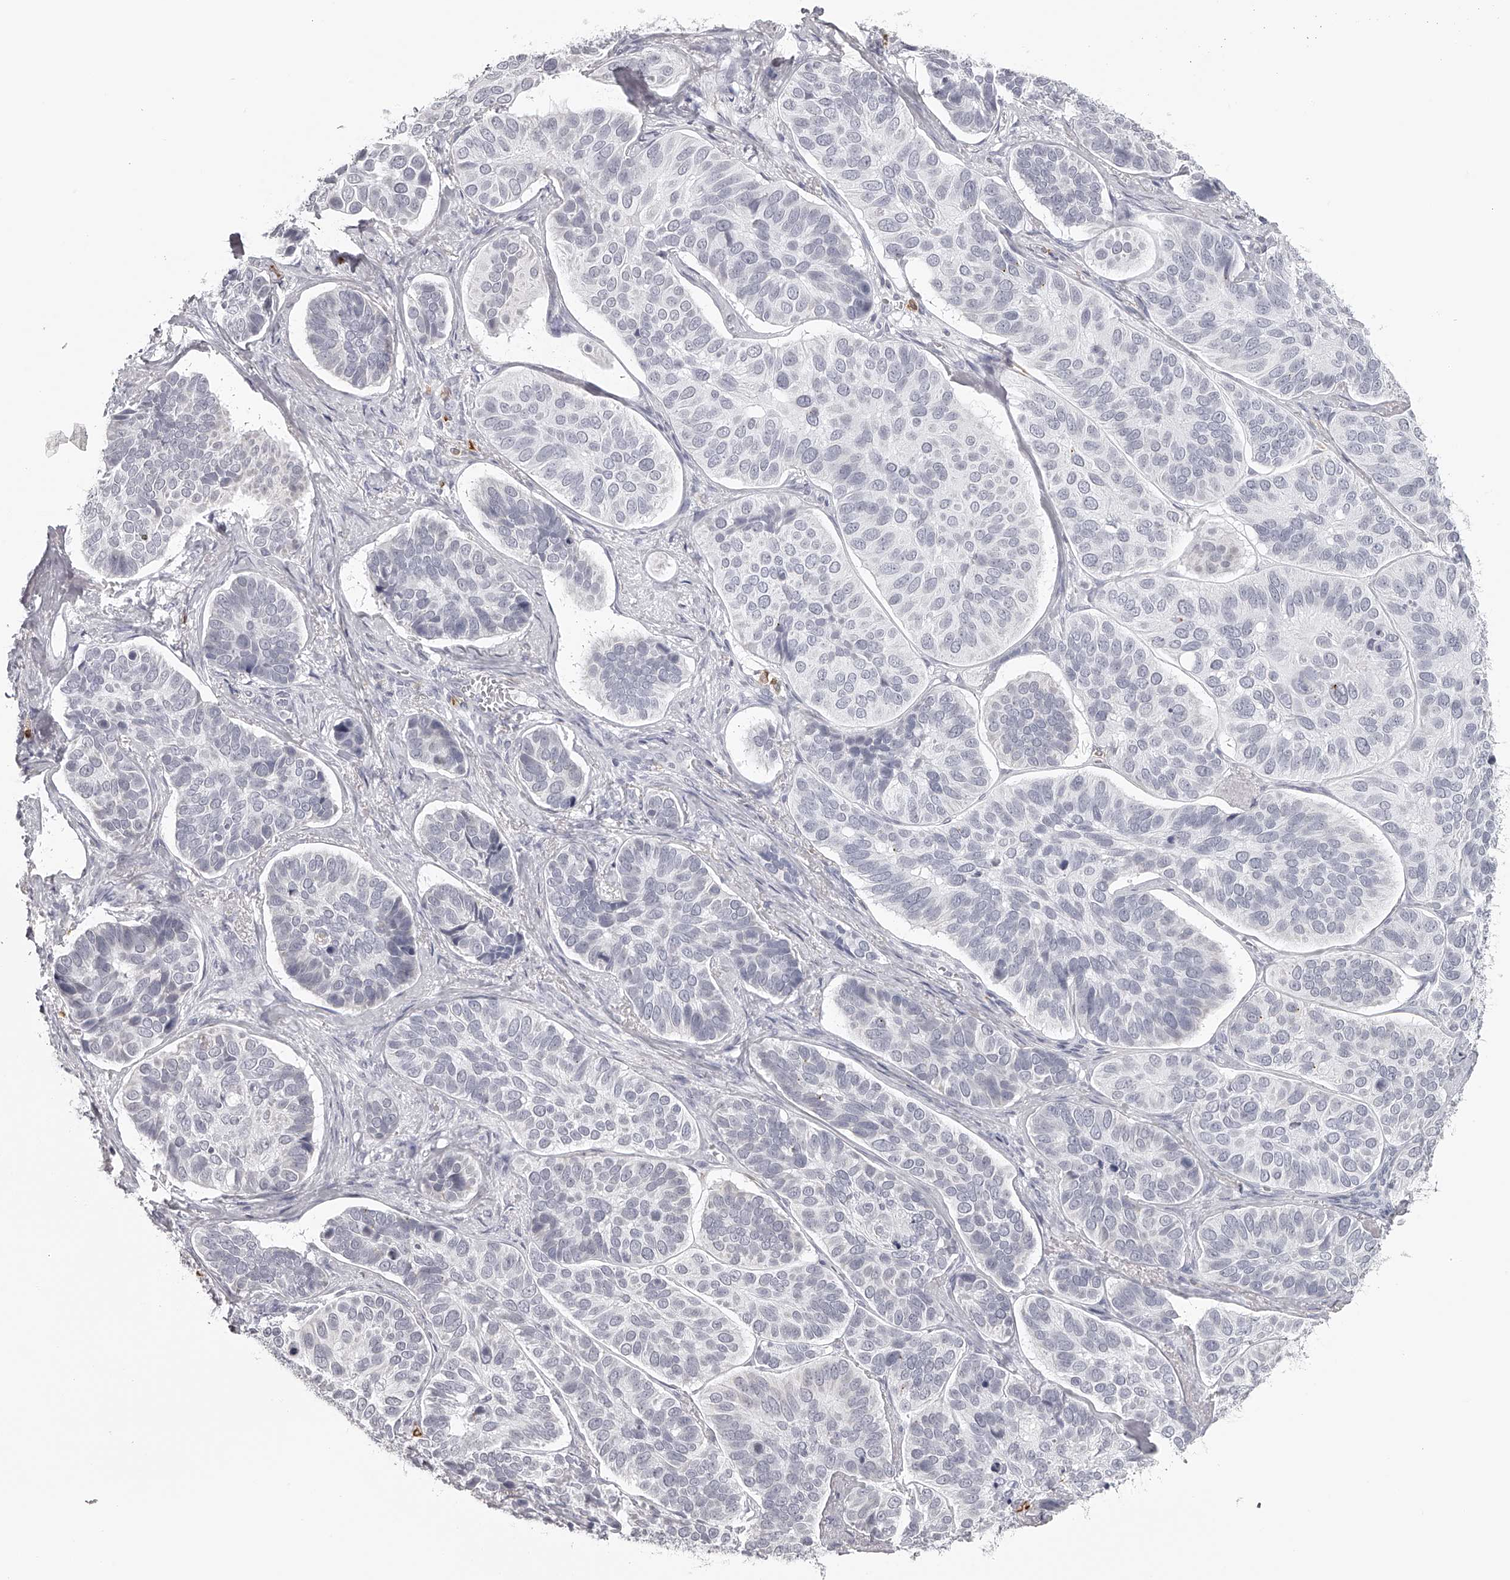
{"staining": {"intensity": "negative", "quantity": "none", "location": "none"}, "tissue": "skin cancer", "cell_type": "Tumor cells", "image_type": "cancer", "snomed": [{"axis": "morphology", "description": "Basal cell carcinoma"}, {"axis": "topography", "description": "Skin"}], "caption": "This is a micrograph of IHC staining of skin cancer (basal cell carcinoma), which shows no positivity in tumor cells. (IHC, brightfield microscopy, high magnification).", "gene": "SEC11C", "patient": {"sex": "male", "age": 62}}